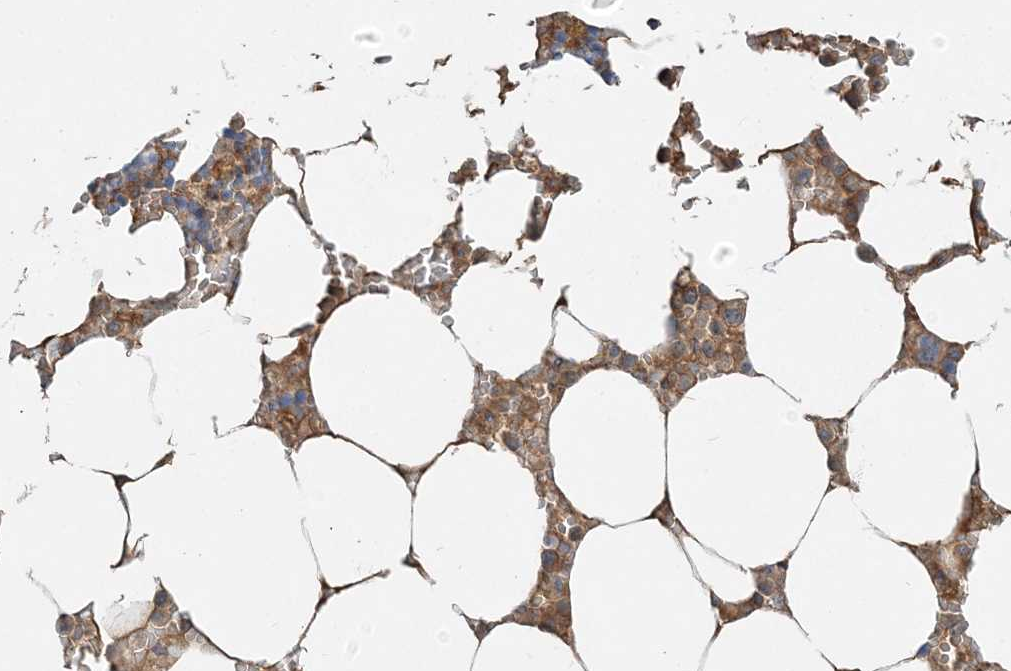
{"staining": {"intensity": "moderate", "quantity": "<25%", "location": "cytoplasmic/membranous"}, "tissue": "bone marrow", "cell_type": "Hematopoietic cells", "image_type": "normal", "snomed": [{"axis": "morphology", "description": "Normal tissue, NOS"}, {"axis": "topography", "description": "Bone marrow"}], "caption": "Immunohistochemistry (IHC) of normal human bone marrow shows low levels of moderate cytoplasmic/membranous positivity in about <25% of hematopoietic cells. (Stains: DAB (3,3'-diaminobenzidine) in brown, nuclei in blue, Microscopy: brightfield microscopy at high magnification).", "gene": "AP1AR", "patient": {"sex": "male", "age": 70}}